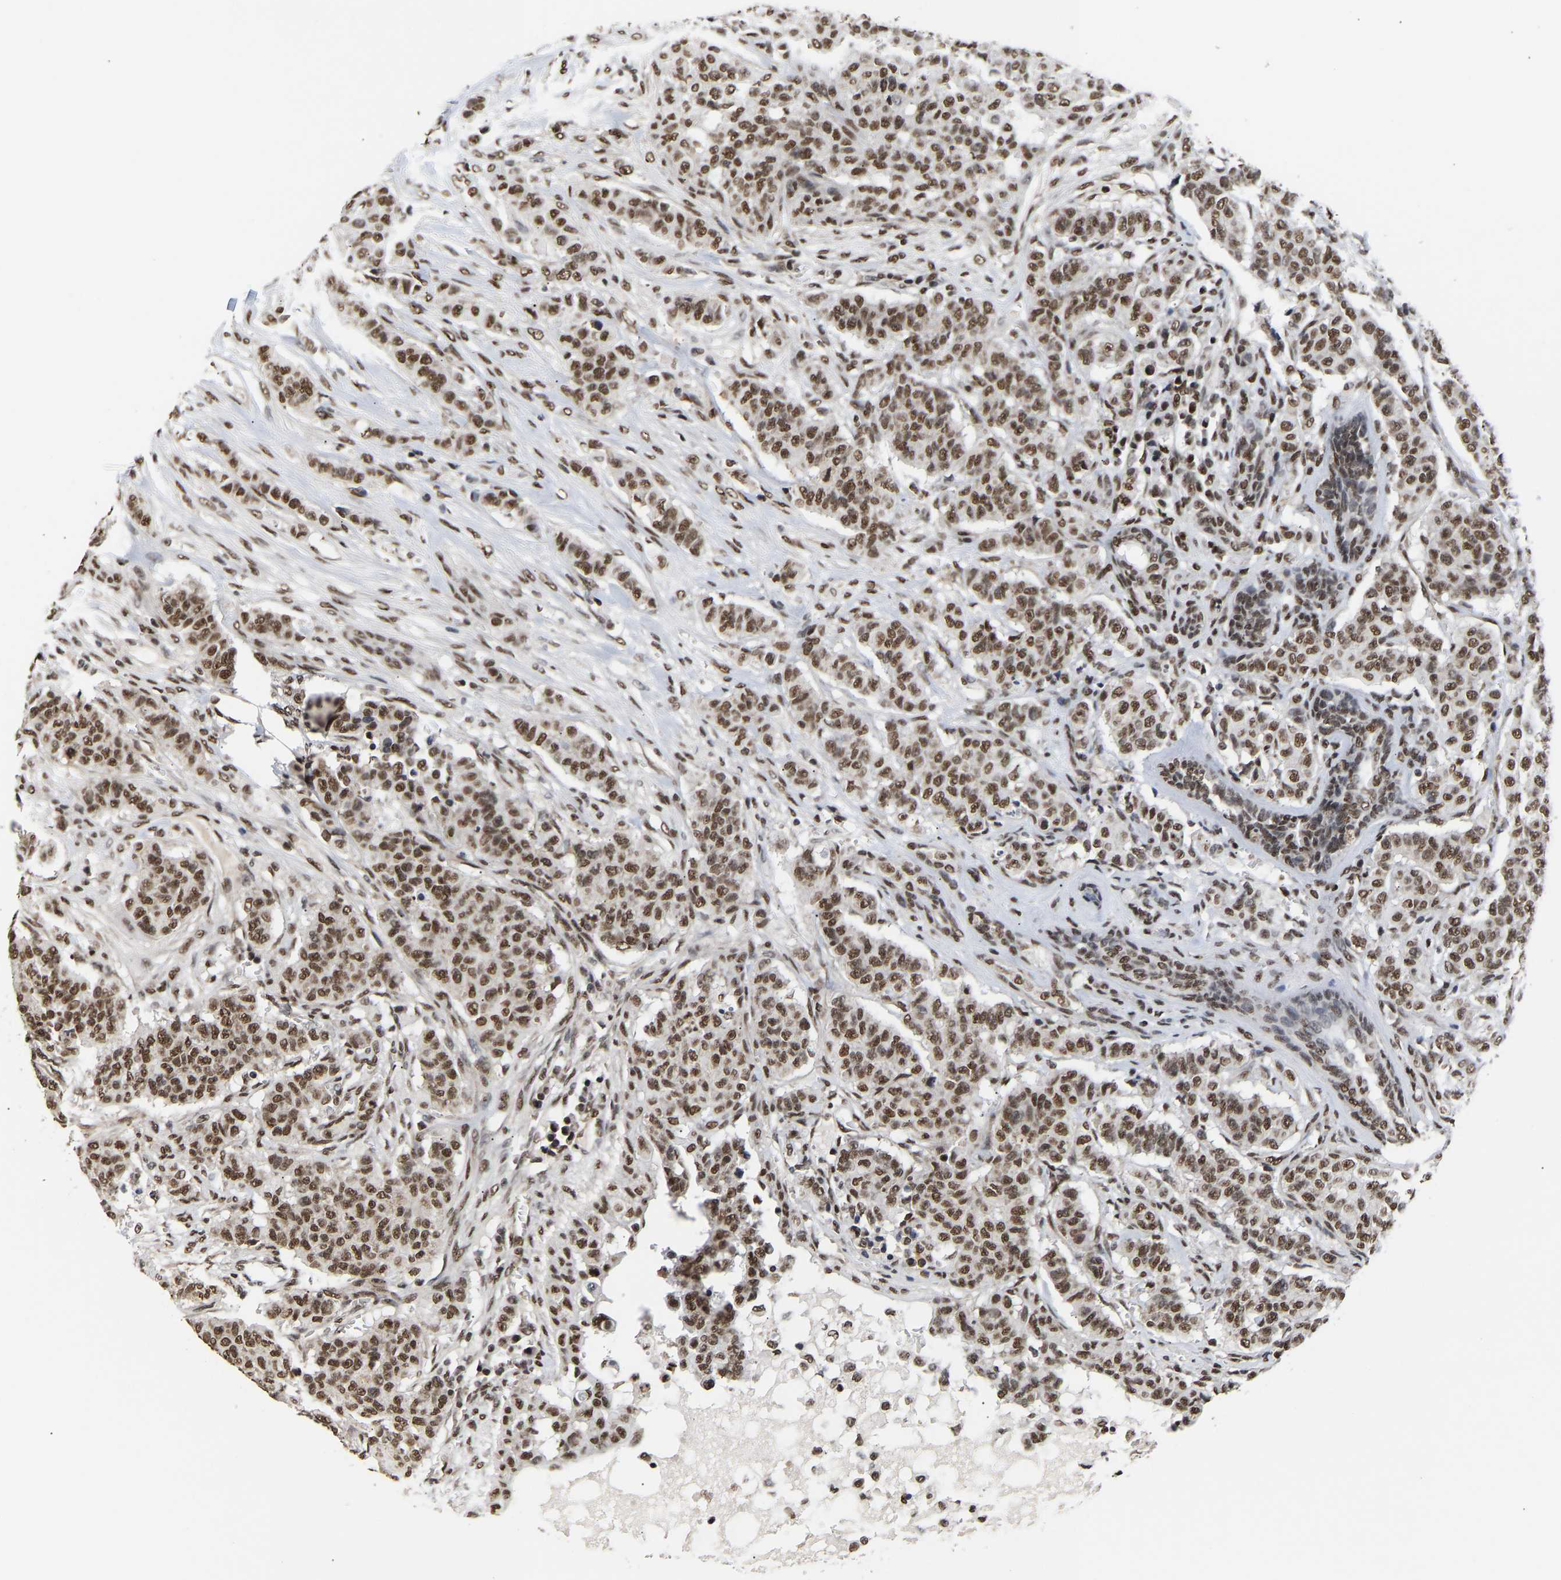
{"staining": {"intensity": "strong", "quantity": ">75%", "location": "nuclear"}, "tissue": "breast cancer", "cell_type": "Tumor cells", "image_type": "cancer", "snomed": [{"axis": "morphology", "description": "Normal tissue, NOS"}, {"axis": "morphology", "description": "Duct carcinoma"}, {"axis": "topography", "description": "Breast"}], "caption": "High-power microscopy captured an IHC micrograph of breast invasive ductal carcinoma, revealing strong nuclear positivity in approximately >75% of tumor cells.", "gene": "PSIP1", "patient": {"sex": "female", "age": 40}}